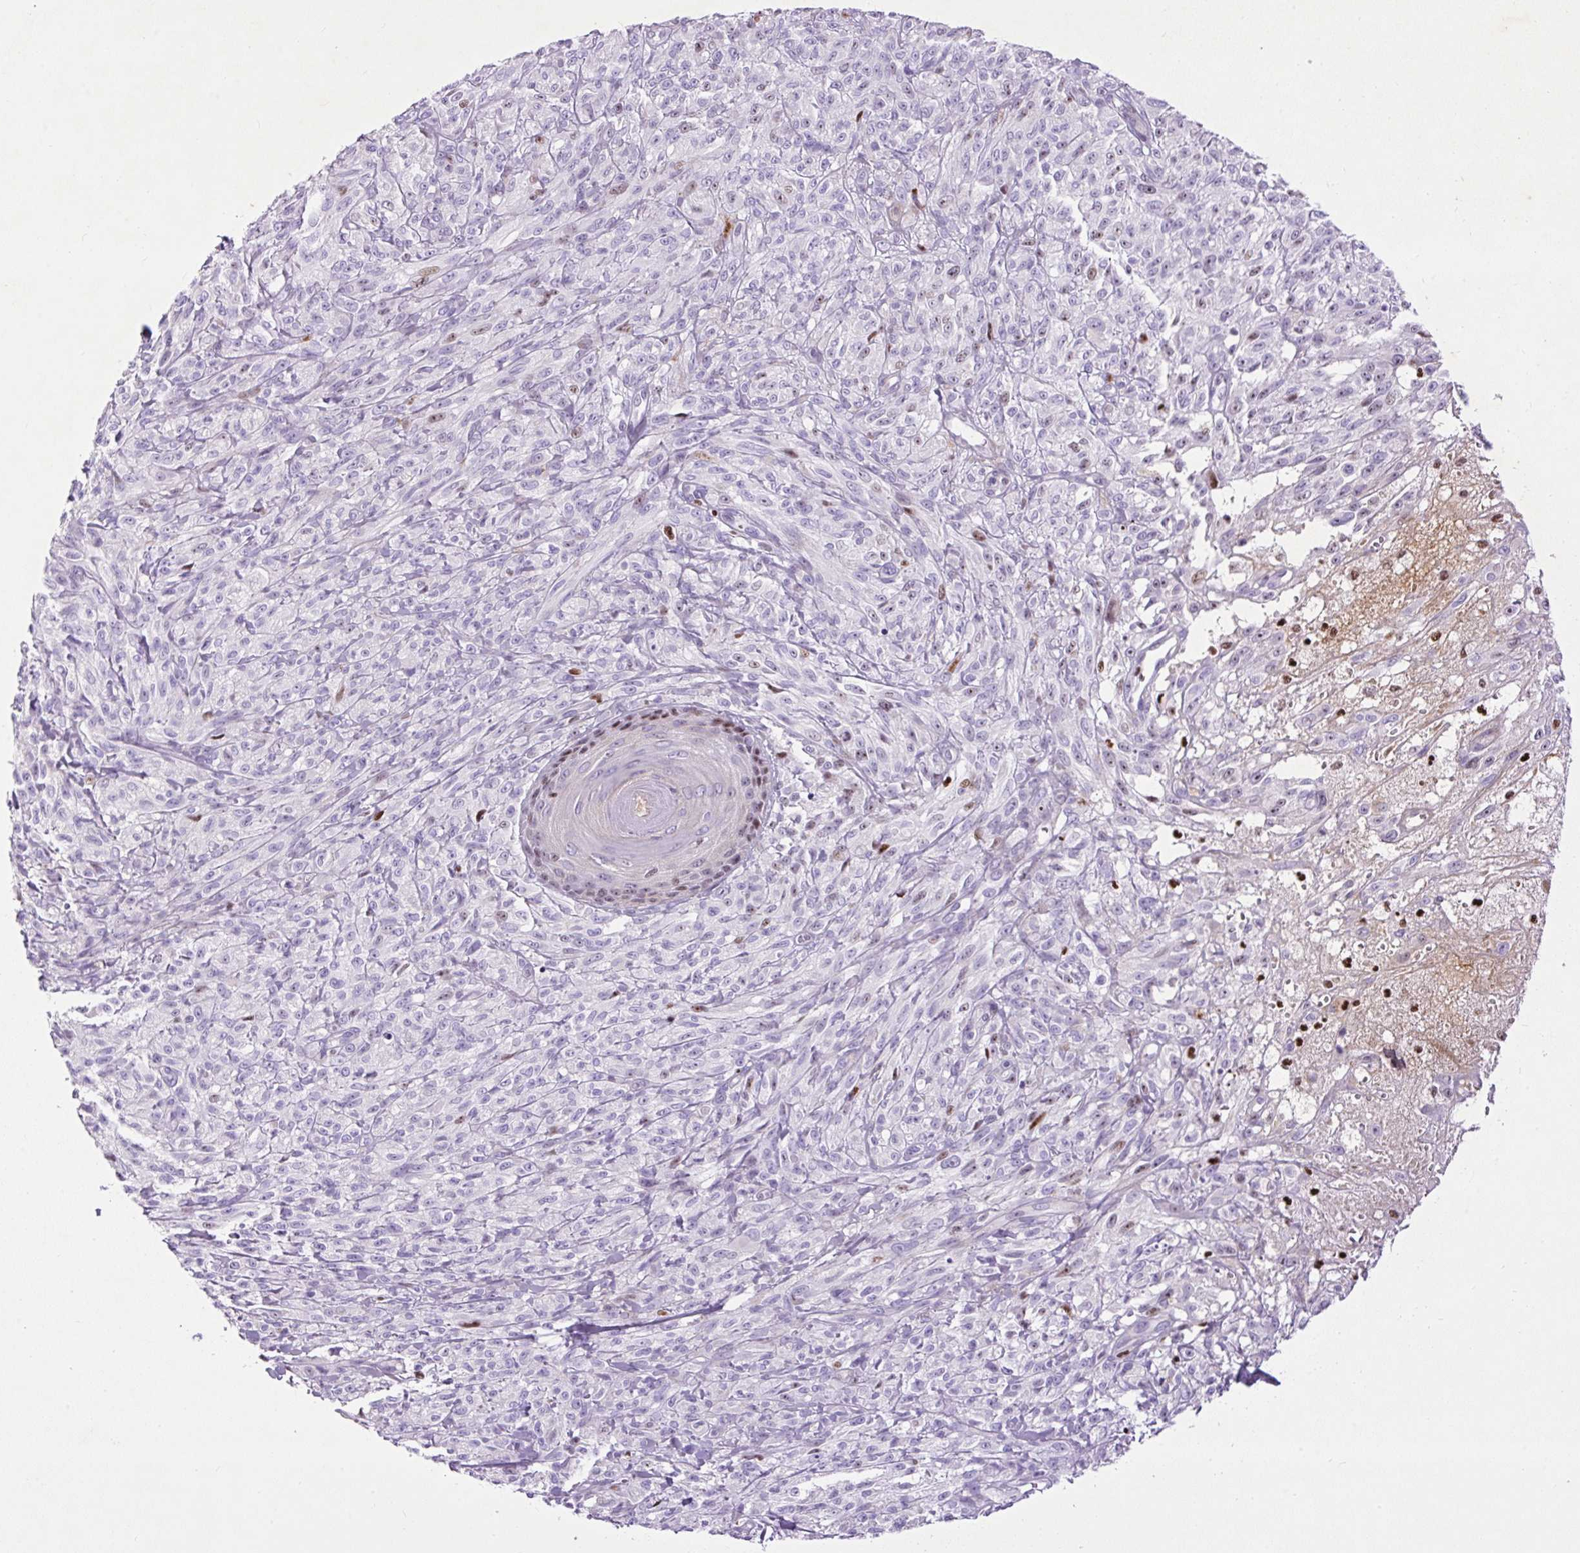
{"staining": {"intensity": "weak", "quantity": "<25%", "location": "nuclear"}, "tissue": "melanoma", "cell_type": "Tumor cells", "image_type": "cancer", "snomed": [{"axis": "morphology", "description": "Malignant melanoma, NOS"}, {"axis": "topography", "description": "Skin of upper arm"}], "caption": "The histopathology image shows no significant expression in tumor cells of melanoma.", "gene": "SPC24", "patient": {"sex": "female", "age": 65}}